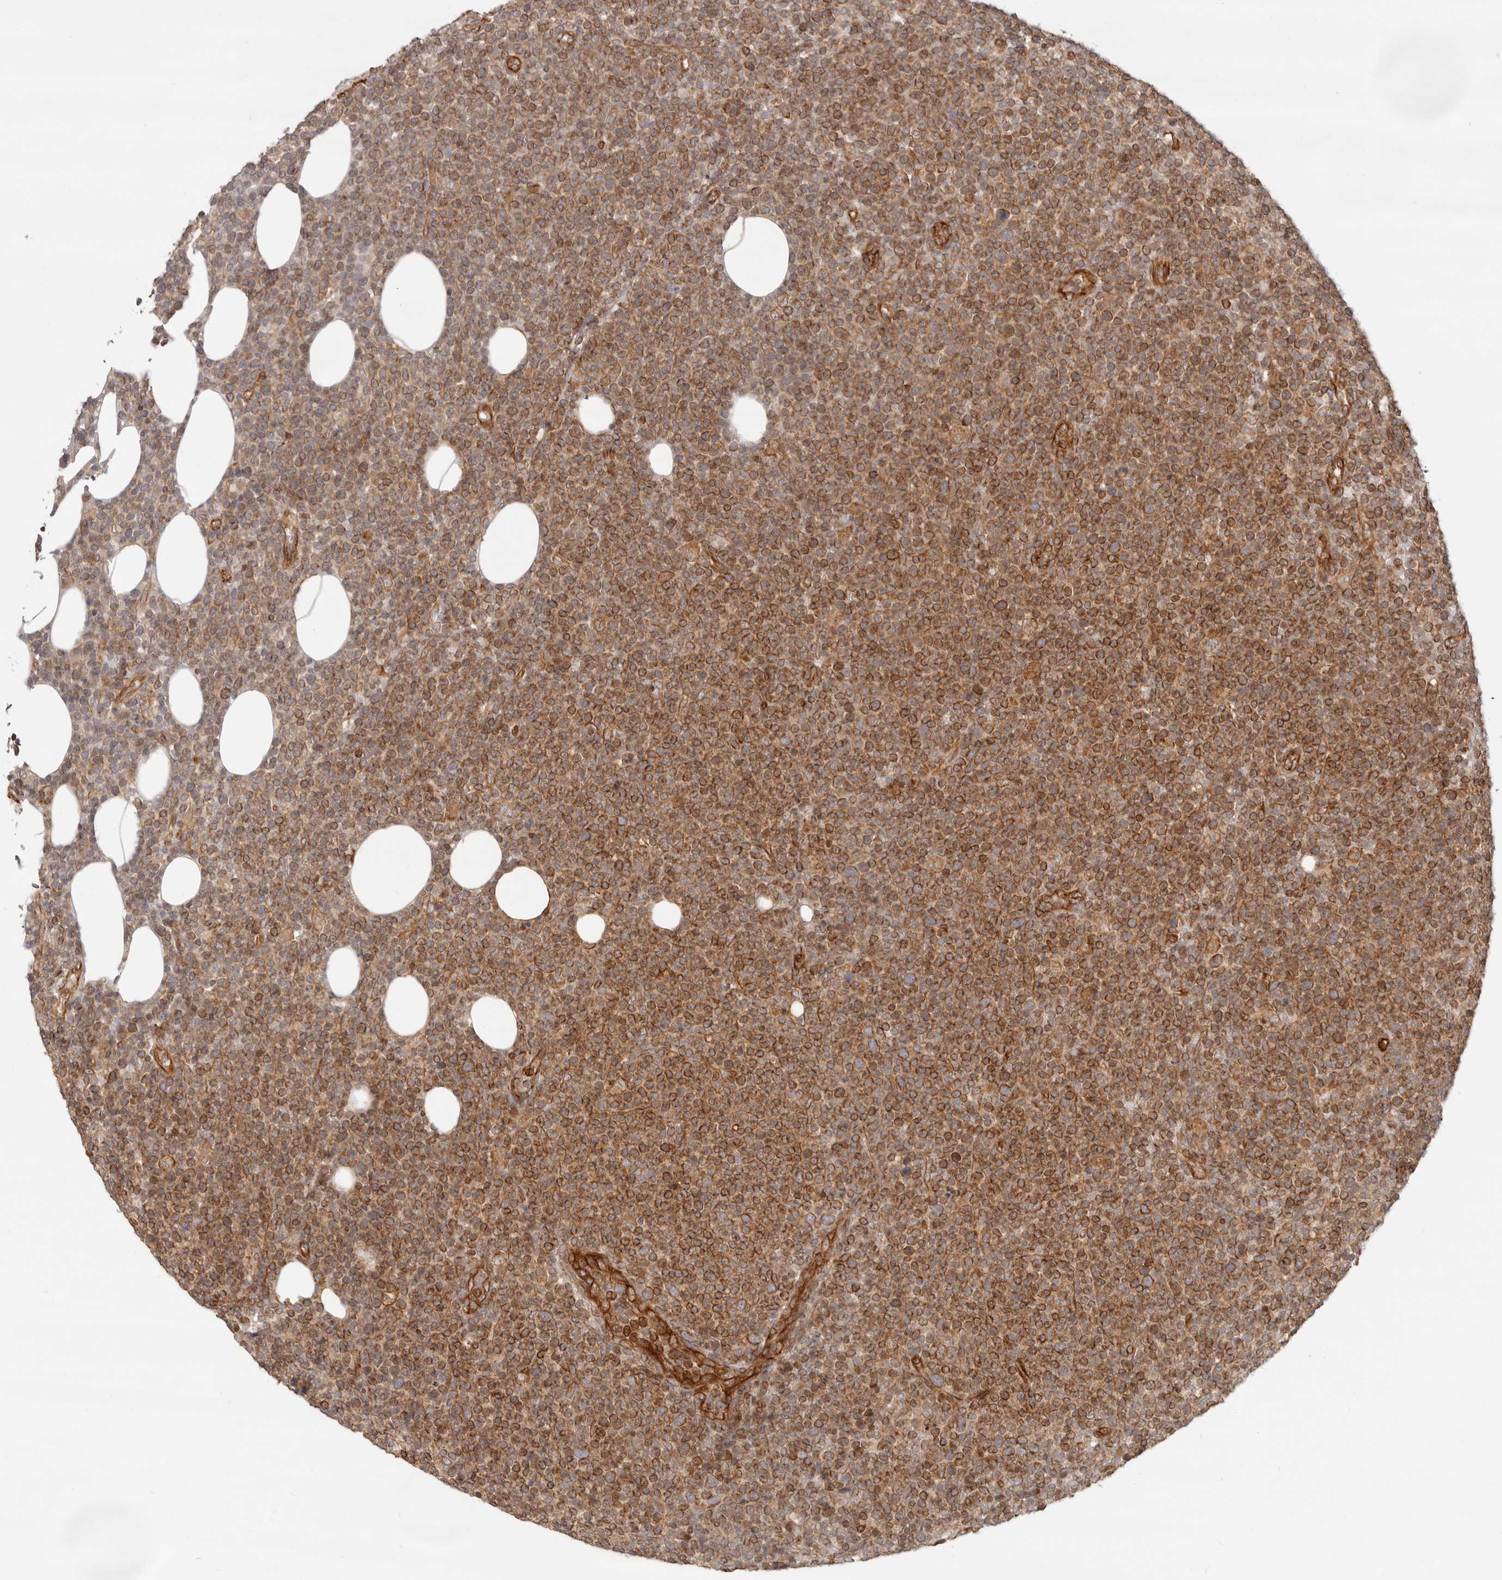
{"staining": {"intensity": "moderate", "quantity": ">75%", "location": "cytoplasmic/membranous"}, "tissue": "lymphoma", "cell_type": "Tumor cells", "image_type": "cancer", "snomed": [{"axis": "morphology", "description": "Malignant lymphoma, non-Hodgkin's type, High grade"}, {"axis": "topography", "description": "Lymph node"}], "caption": "An image of high-grade malignant lymphoma, non-Hodgkin's type stained for a protein exhibits moderate cytoplasmic/membranous brown staining in tumor cells. The protein of interest is shown in brown color, while the nuclei are stained blue.", "gene": "UFSP1", "patient": {"sex": "male", "age": 61}}